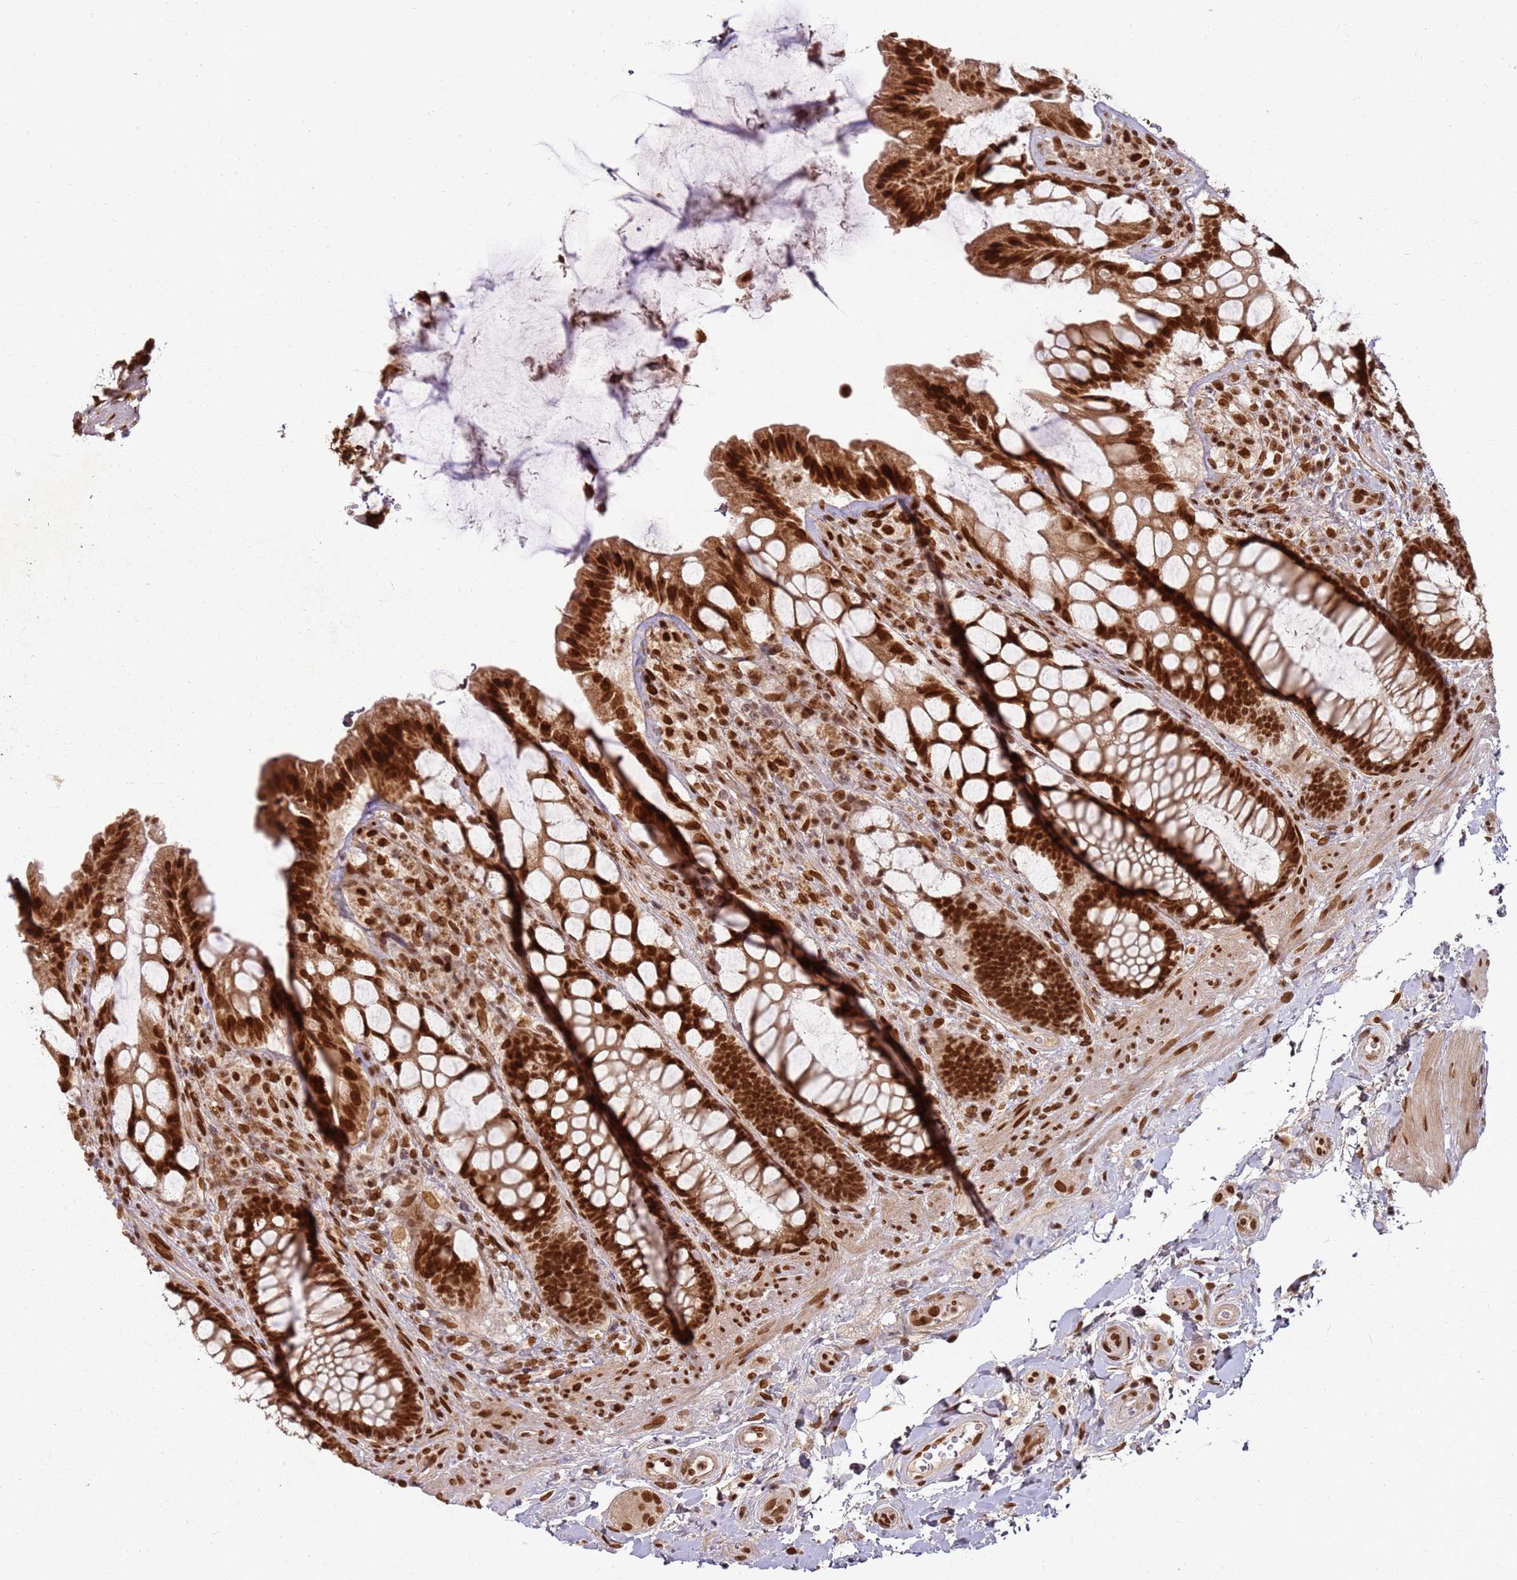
{"staining": {"intensity": "strong", "quantity": ">75%", "location": "nuclear"}, "tissue": "rectum", "cell_type": "Glandular cells", "image_type": "normal", "snomed": [{"axis": "morphology", "description": "Normal tissue, NOS"}, {"axis": "topography", "description": "Rectum"}], "caption": "The photomicrograph demonstrates a brown stain indicating the presence of a protein in the nuclear of glandular cells in rectum. (DAB (3,3'-diaminobenzidine) IHC with brightfield microscopy, high magnification).", "gene": "TENT4A", "patient": {"sex": "female", "age": 58}}